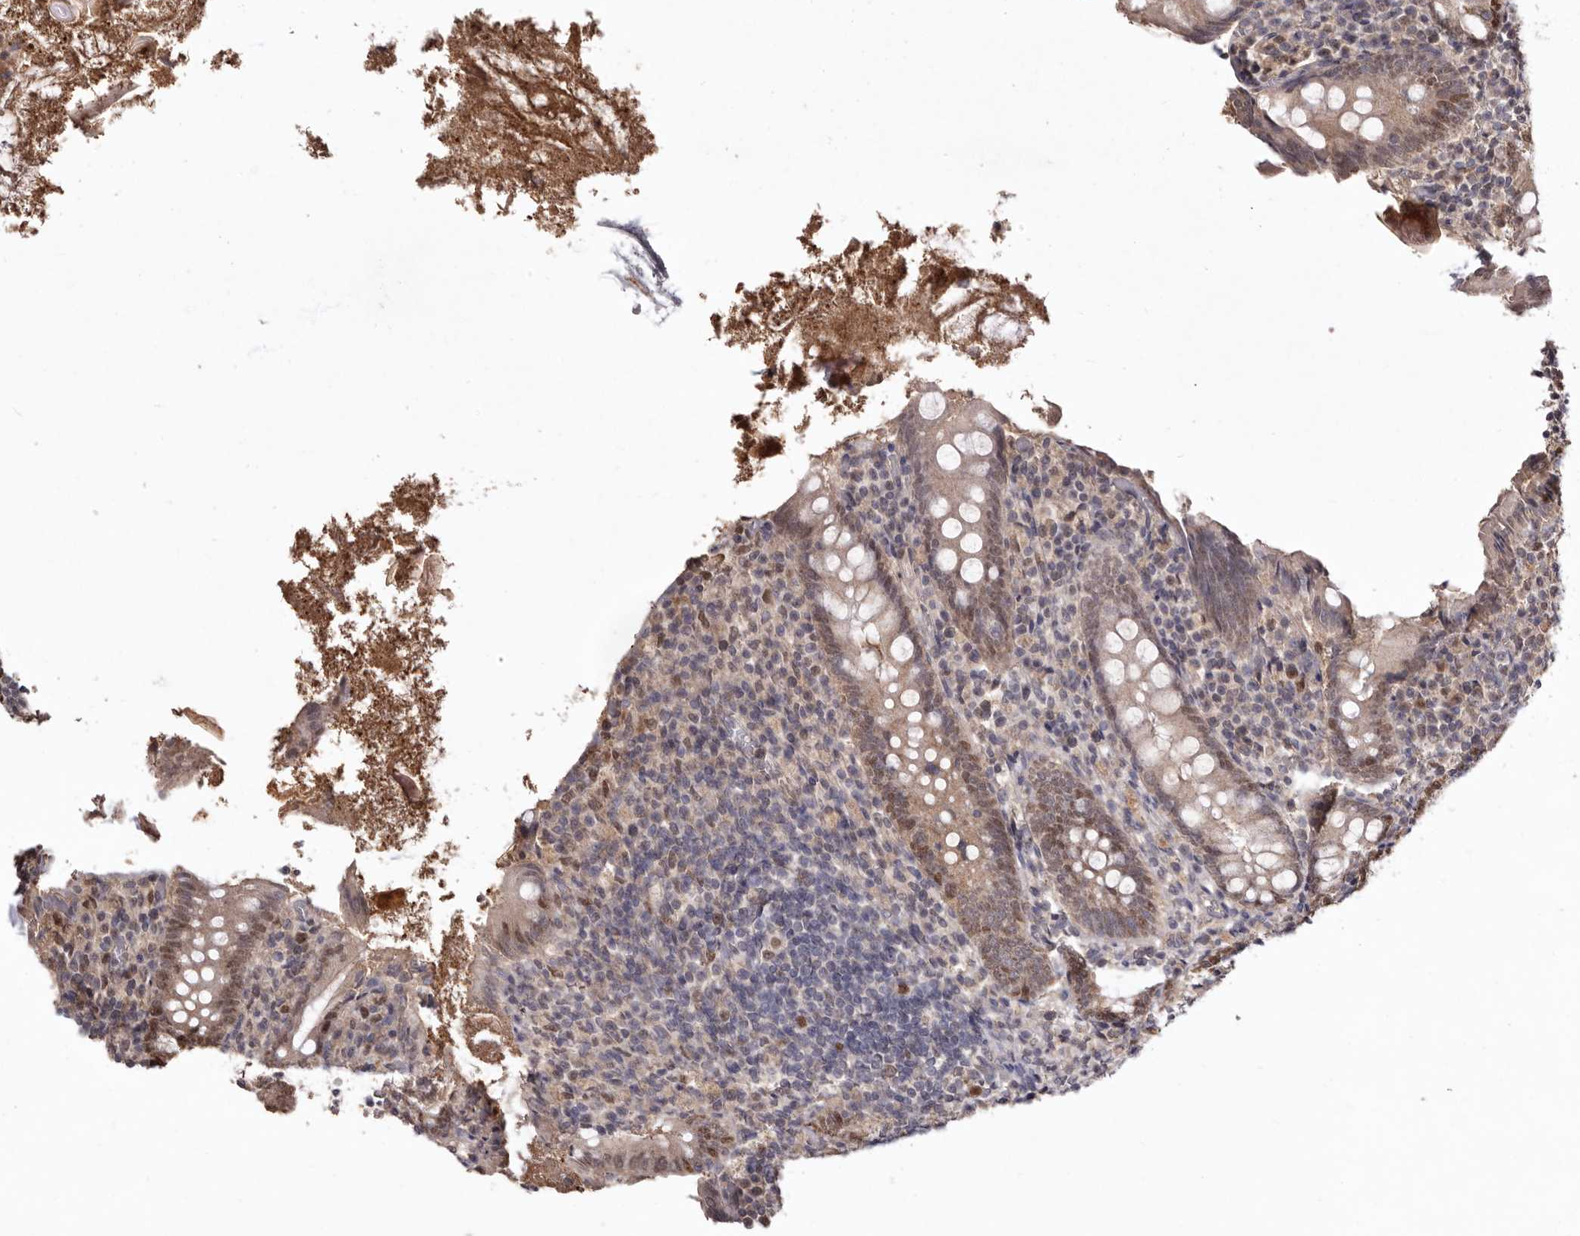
{"staining": {"intensity": "weak", "quantity": "25%-75%", "location": "nuclear"}, "tissue": "appendix", "cell_type": "Glandular cells", "image_type": "normal", "snomed": [{"axis": "morphology", "description": "Normal tissue, NOS"}, {"axis": "topography", "description": "Appendix"}], "caption": "Appendix was stained to show a protein in brown. There is low levels of weak nuclear positivity in approximately 25%-75% of glandular cells. (brown staining indicates protein expression, while blue staining denotes nuclei).", "gene": "NOTCH1", "patient": {"sex": "female", "age": 17}}